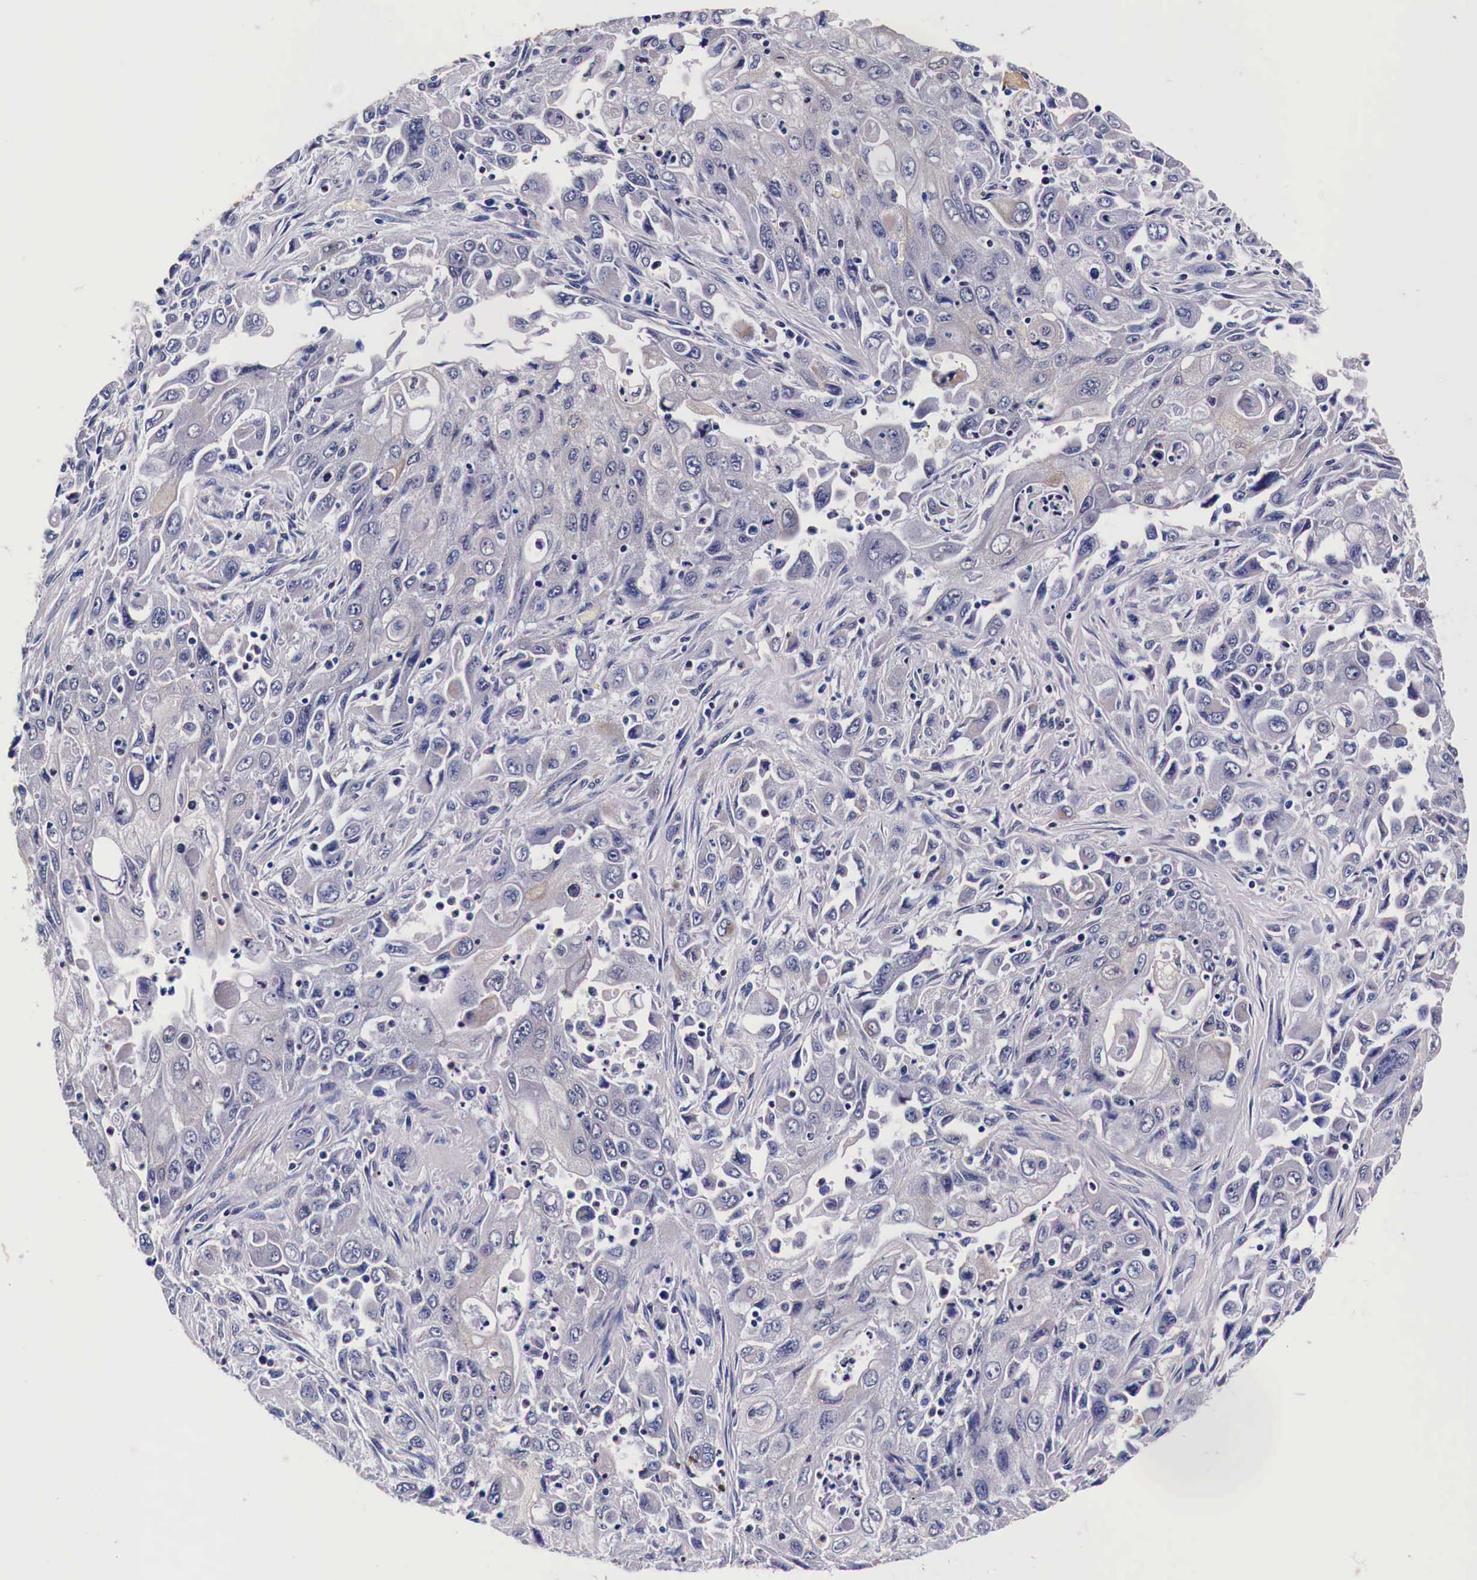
{"staining": {"intensity": "weak", "quantity": "<25%", "location": "cytoplasmic/membranous"}, "tissue": "pancreatic cancer", "cell_type": "Tumor cells", "image_type": "cancer", "snomed": [{"axis": "morphology", "description": "Adenocarcinoma, NOS"}, {"axis": "topography", "description": "Pancreas"}], "caption": "The image reveals no significant staining in tumor cells of pancreatic adenocarcinoma.", "gene": "HSPB1", "patient": {"sex": "male", "age": 70}}